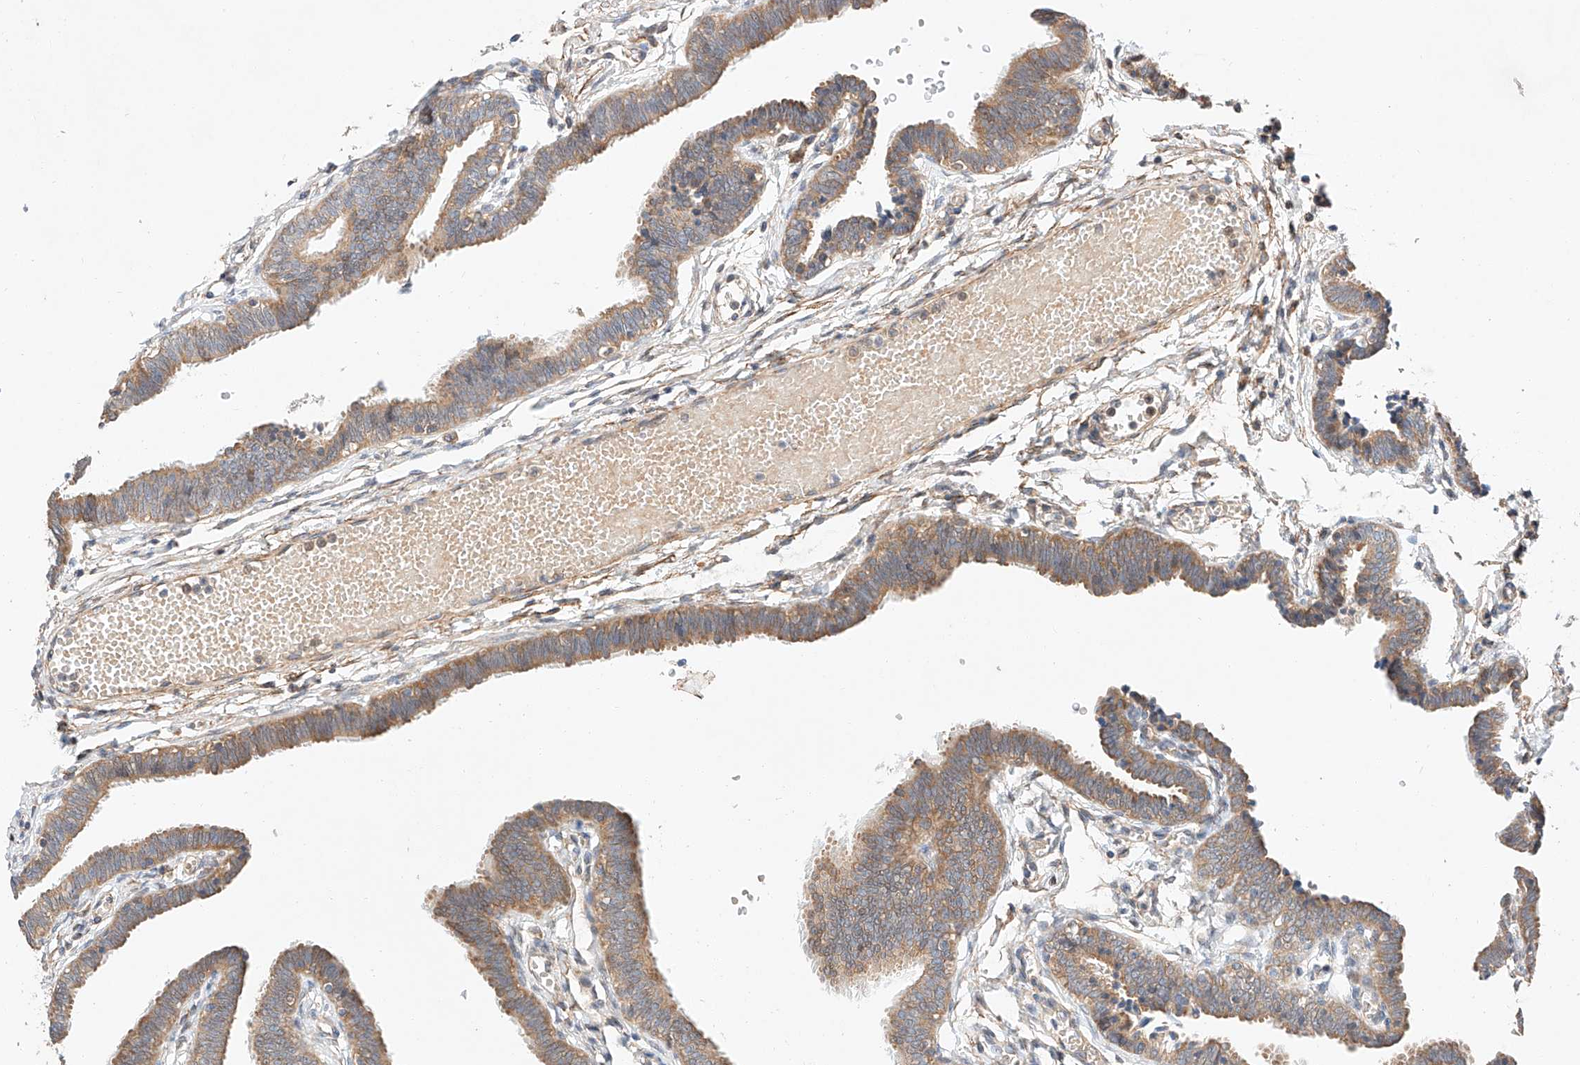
{"staining": {"intensity": "moderate", "quantity": ">75%", "location": "cytoplasmic/membranous"}, "tissue": "fallopian tube", "cell_type": "Glandular cells", "image_type": "normal", "snomed": [{"axis": "morphology", "description": "Normal tissue, NOS"}, {"axis": "topography", "description": "Fallopian tube"}, {"axis": "topography", "description": "Ovary"}], "caption": "Benign fallopian tube shows moderate cytoplasmic/membranous positivity in about >75% of glandular cells, visualized by immunohistochemistry. (DAB = brown stain, brightfield microscopy at high magnification).", "gene": "C6orf118", "patient": {"sex": "female", "age": 23}}